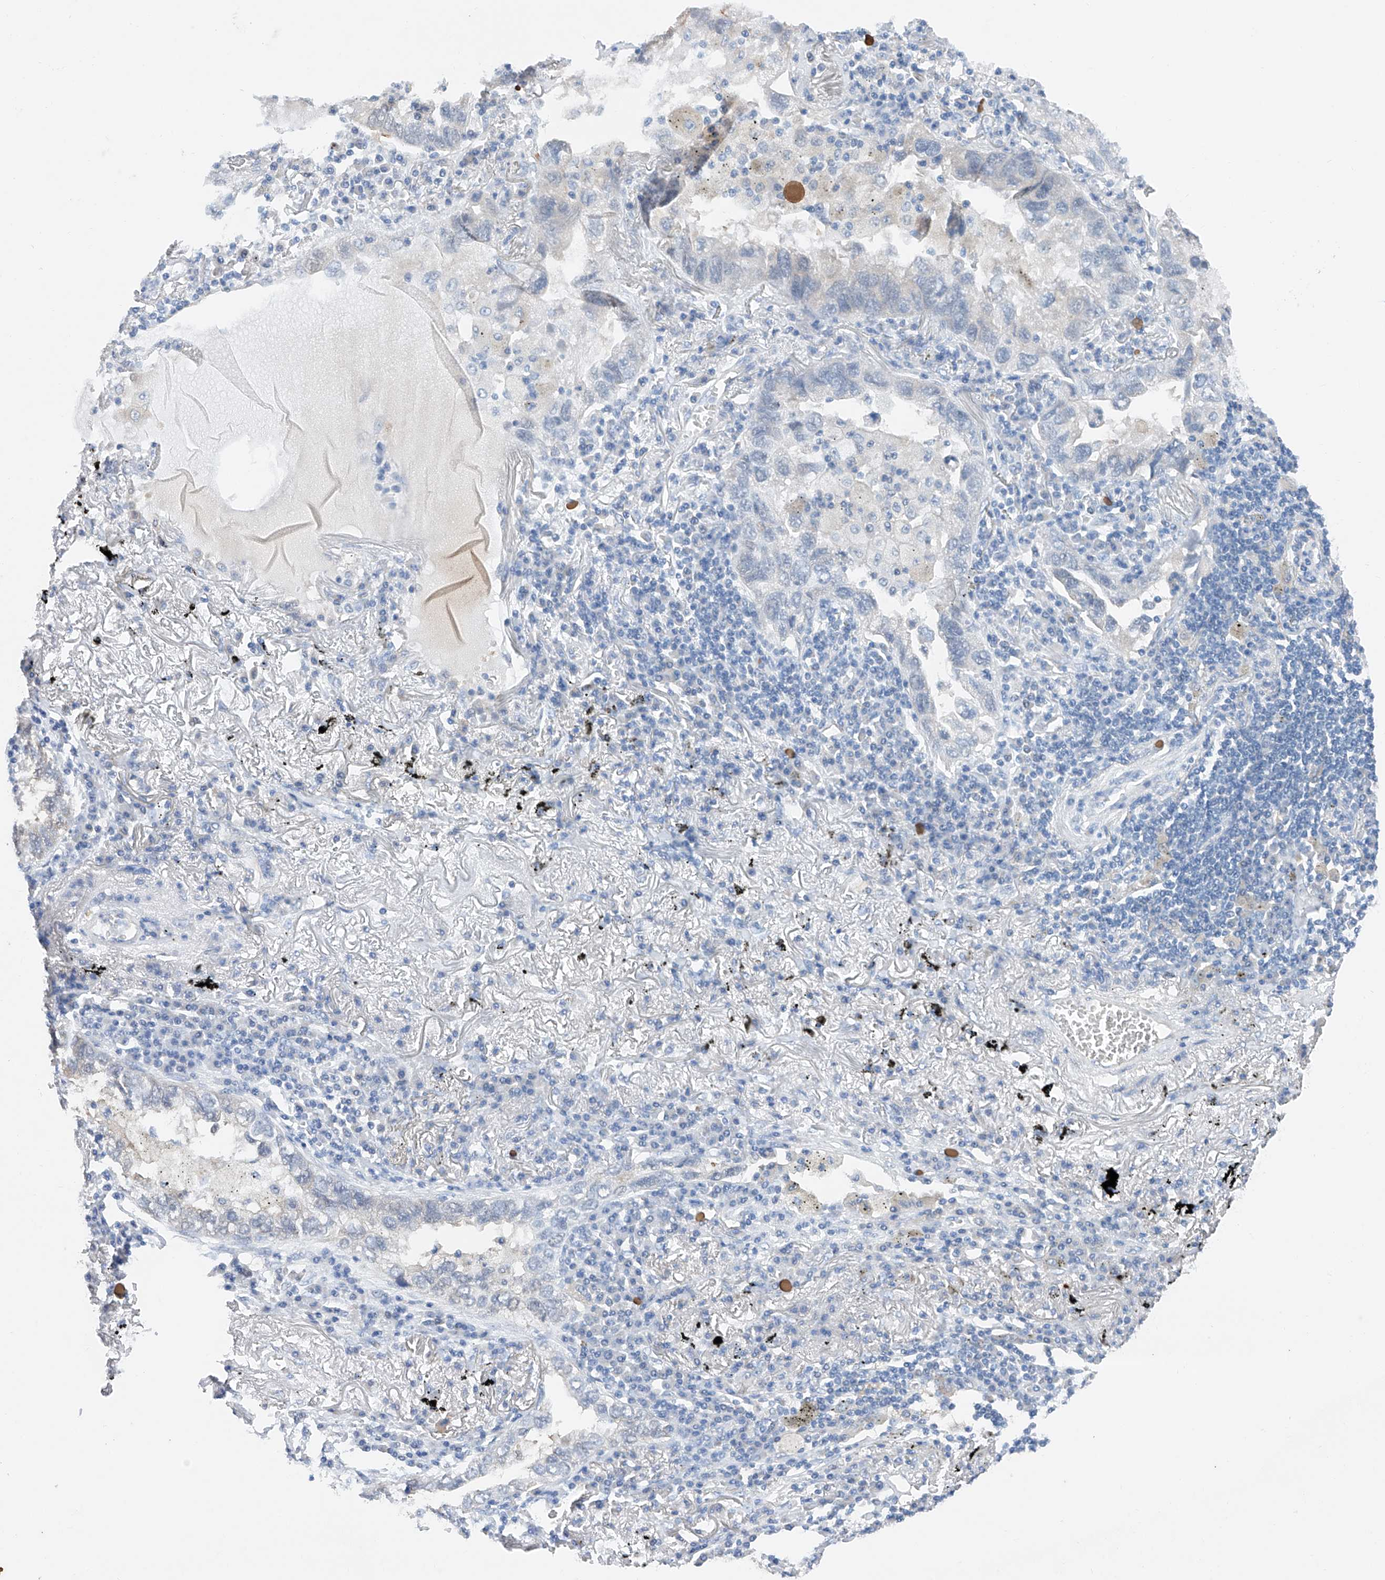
{"staining": {"intensity": "negative", "quantity": "none", "location": "none"}, "tissue": "lung cancer", "cell_type": "Tumor cells", "image_type": "cancer", "snomed": [{"axis": "morphology", "description": "Adenocarcinoma, NOS"}, {"axis": "topography", "description": "Lung"}], "caption": "An image of human lung cancer (adenocarcinoma) is negative for staining in tumor cells.", "gene": "FUCA2", "patient": {"sex": "male", "age": 65}}